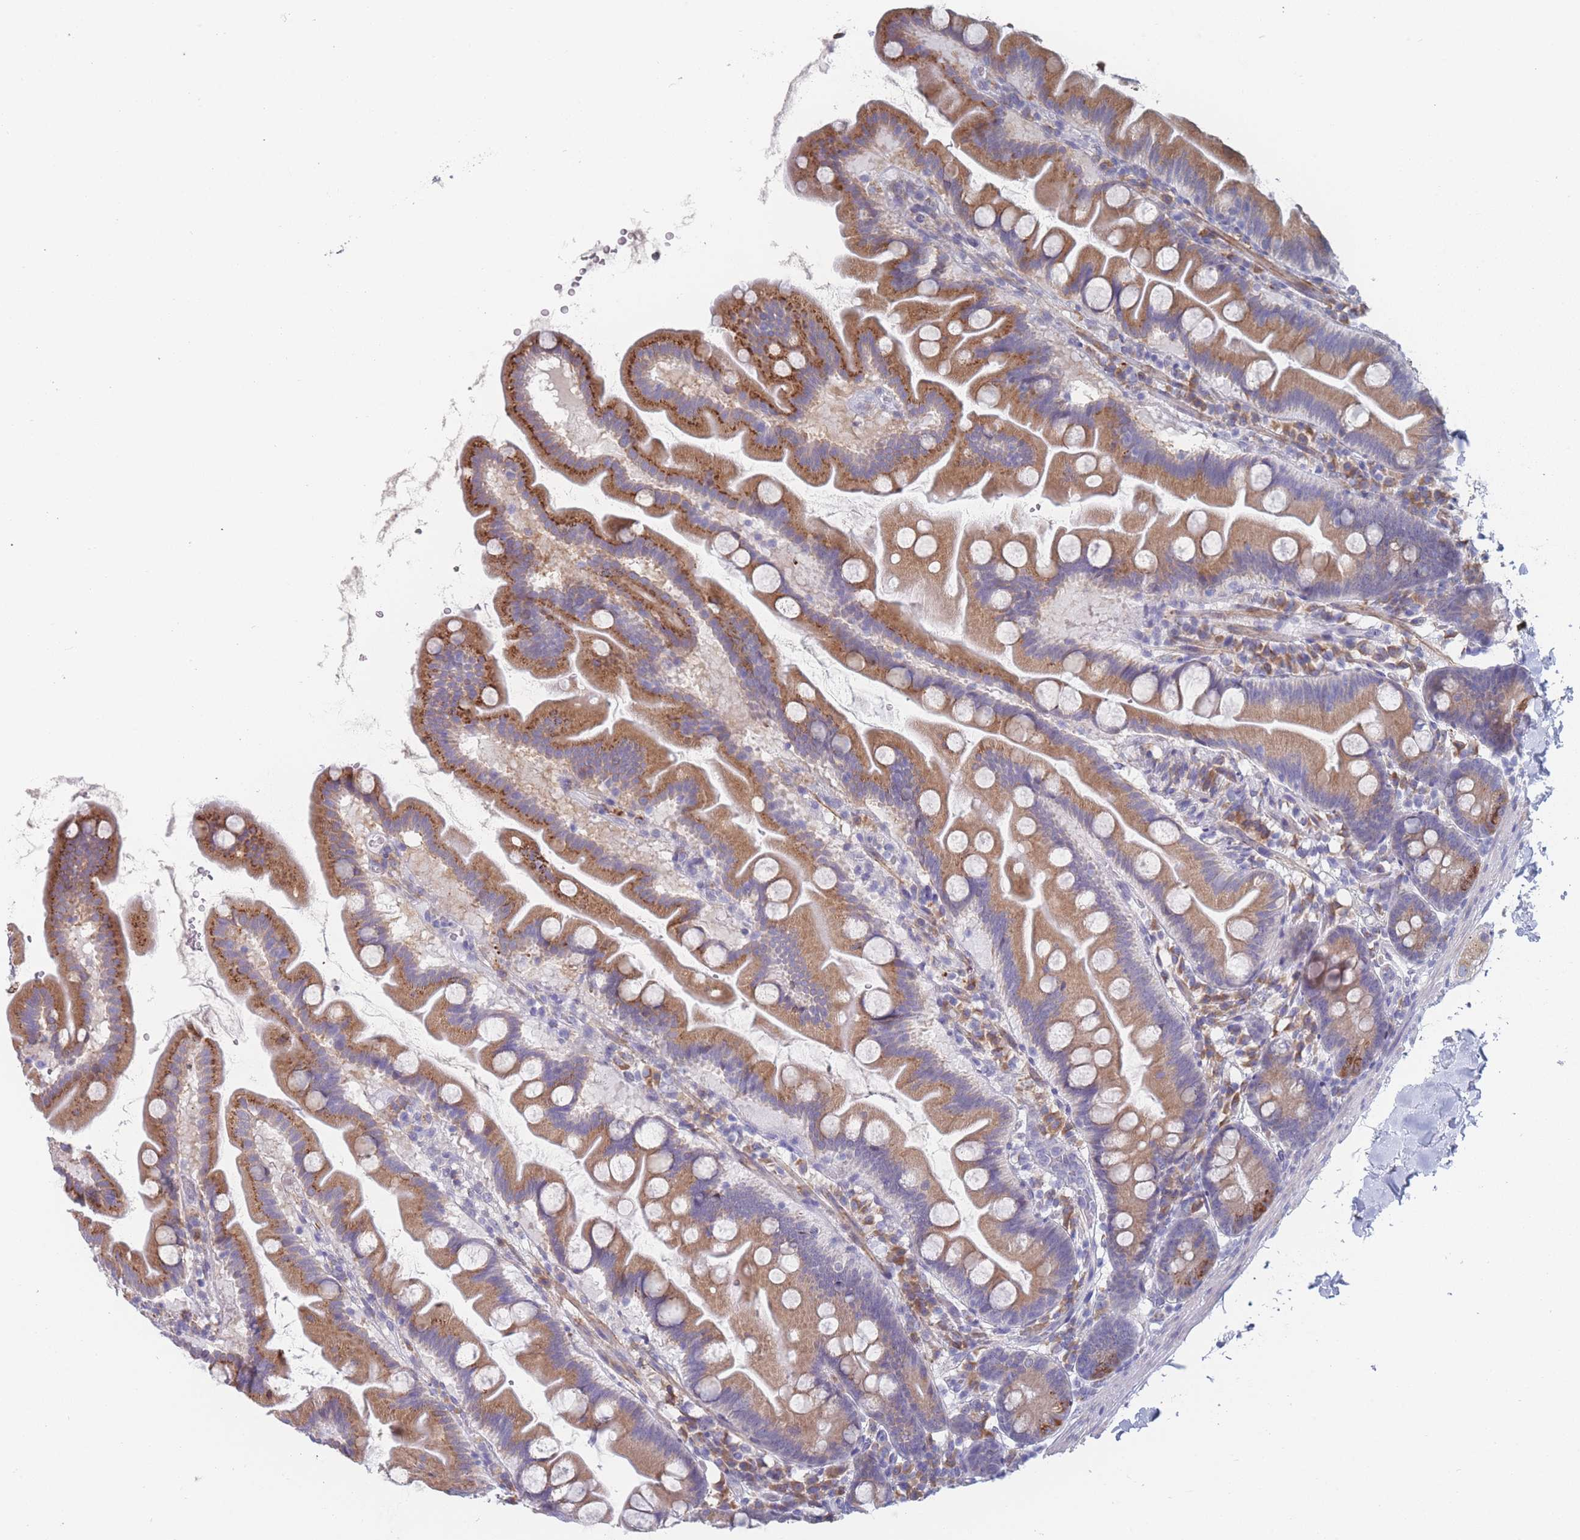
{"staining": {"intensity": "moderate", "quantity": ">75%", "location": "cytoplasmic/membranous"}, "tissue": "small intestine", "cell_type": "Glandular cells", "image_type": "normal", "snomed": [{"axis": "morphology", "description": "Normal tissue, NOS"}, {"axis": "topography", "description": "Small intestine"}], "caption": "Protein expression analysis of unremarkable human small intestine reveals moderate cytoplasmic/membranous positivity in approximately >75% of glandular cells.", "gene": "TMED10", "patient": {"sex": "female", "age": 68}}